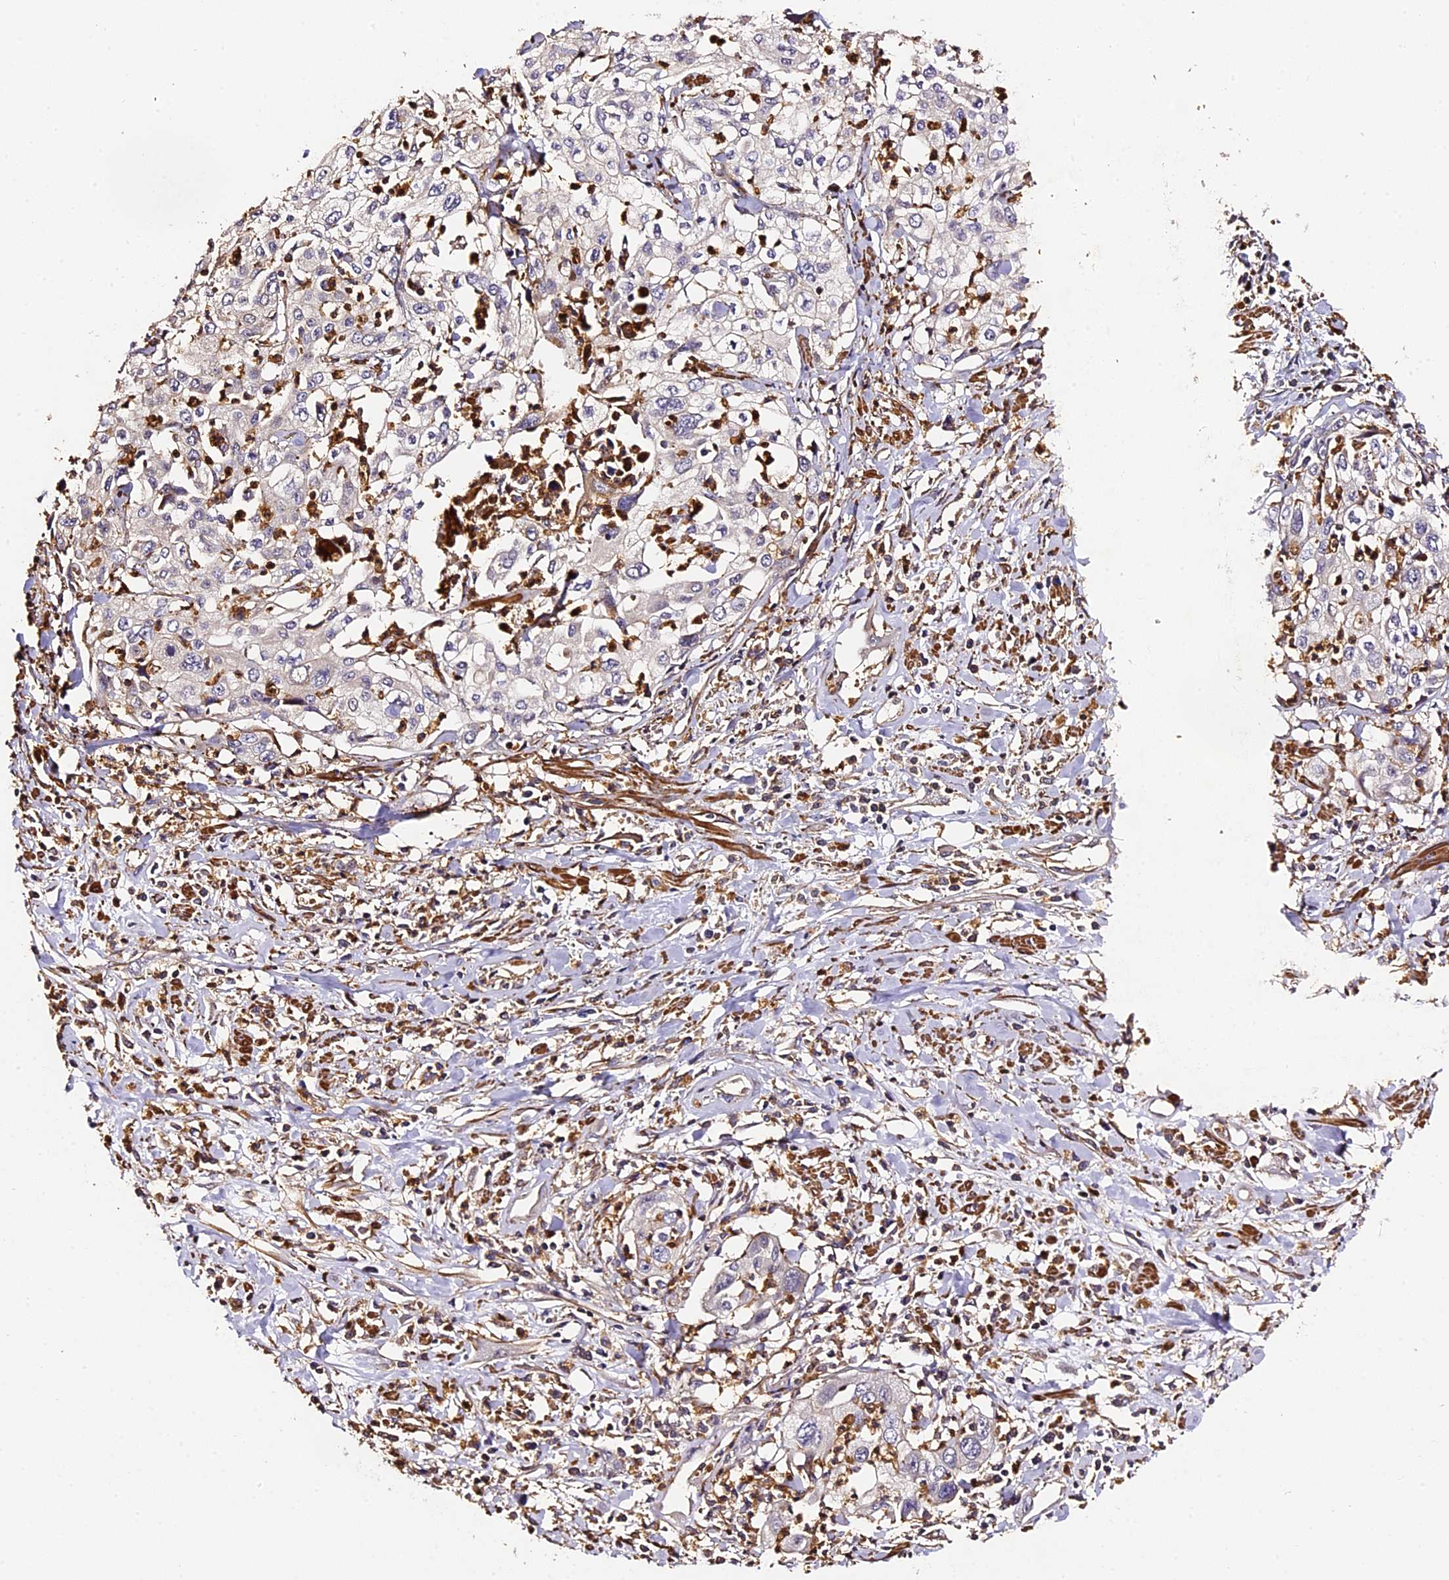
{"staining": {"intensity": "negative", "quantity": "none", "location": "none"}, "tissue": "cervical cancer", "cell_type": "Tumor cells", "image_type": "cancer", "snomed": [{"axis": "morphology", "description": "Squamous cell carcinoma, NOS"}, {"axis": "topography", "description": "Cervix"}], "caption": "Tumor cells show no significant expression in cervical cancer.", "gene": "RAPSN", "patient": {"sex": "female", "age": 31}}